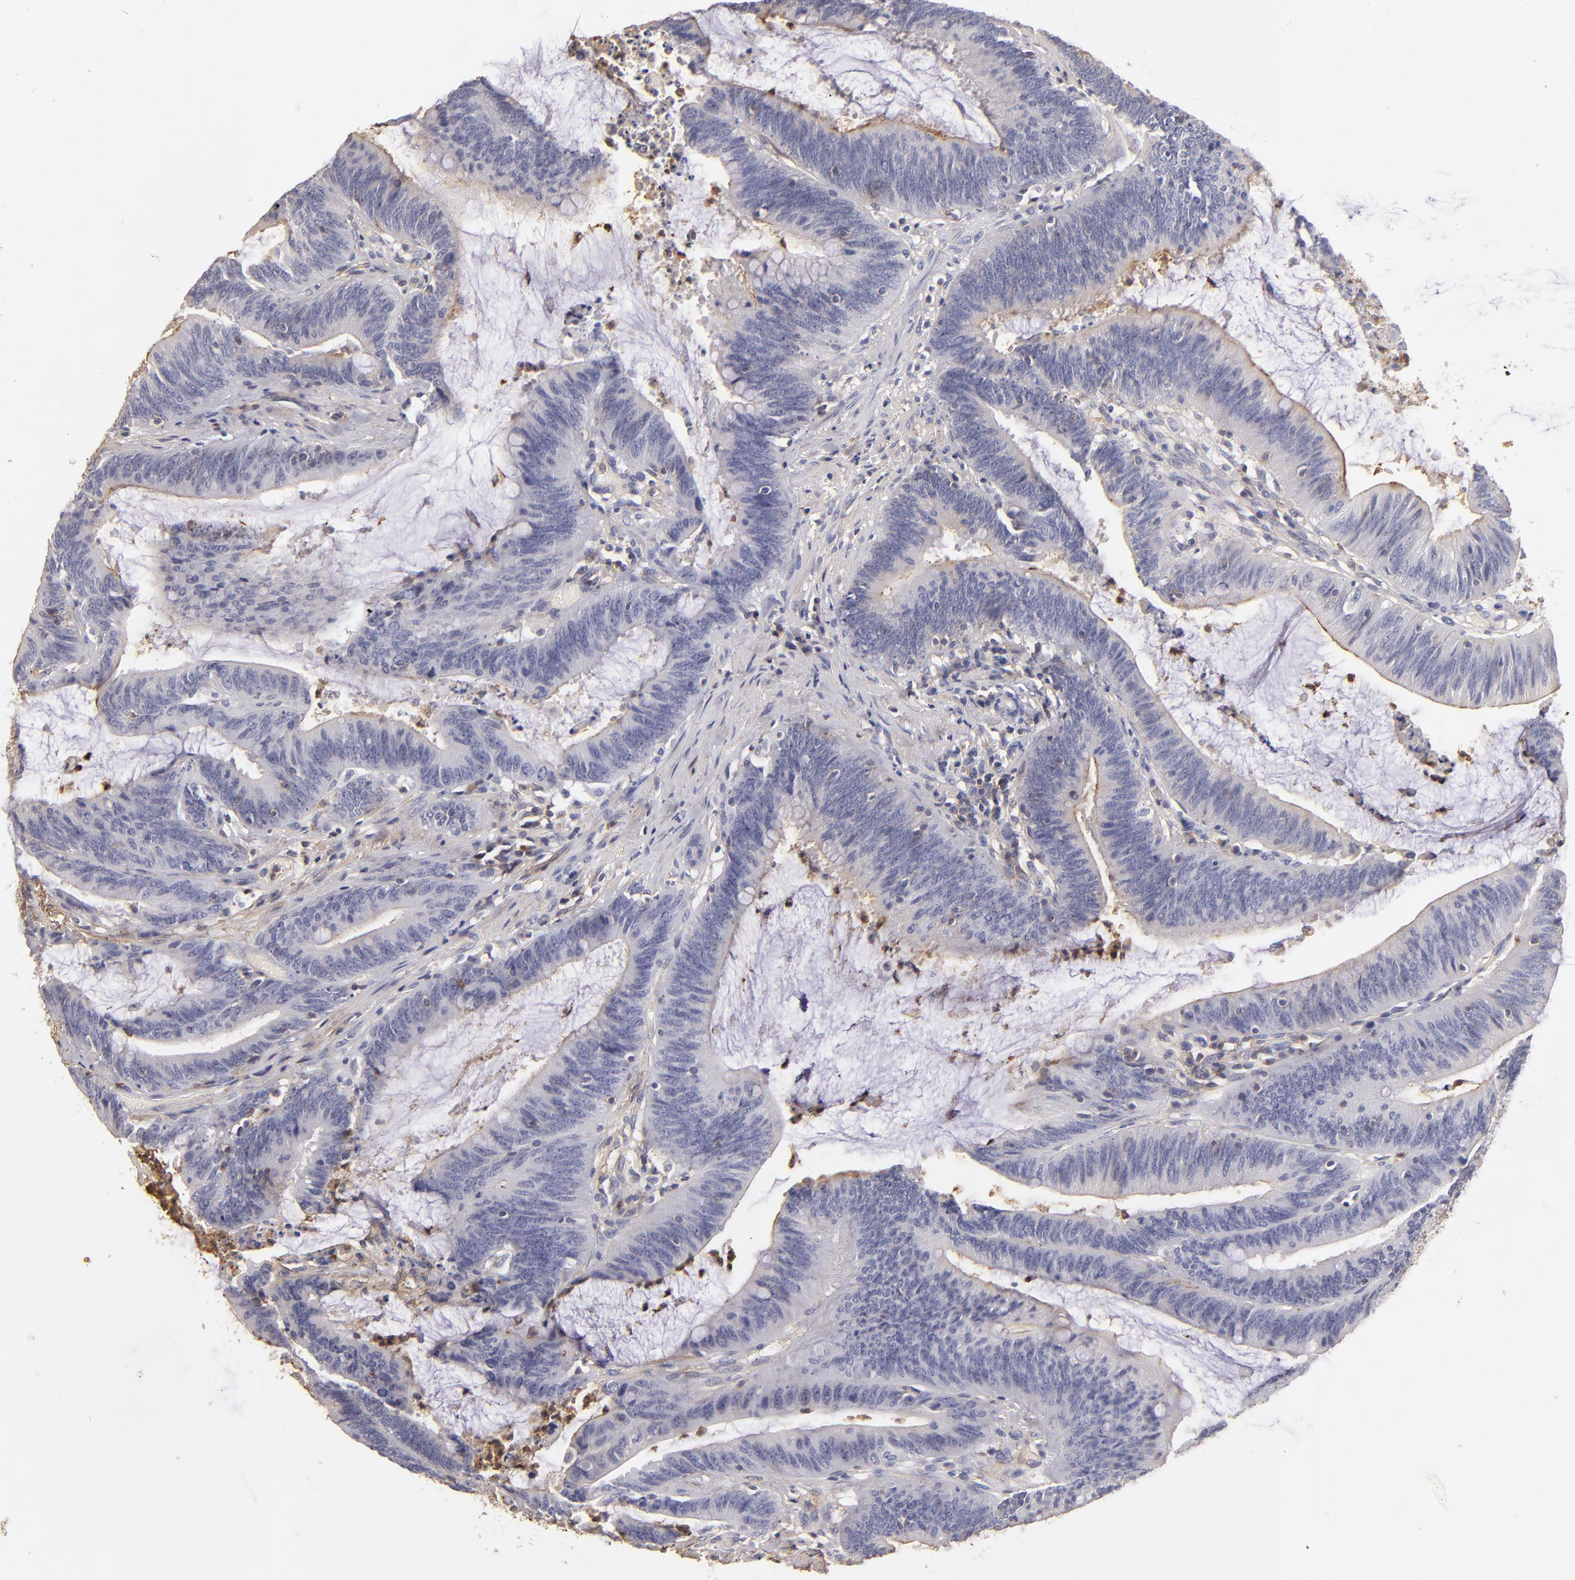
{"staining": {"intensity": "moderate", "quantity": "<25%", "location": "cytoplasmic/membranous"}, "tissue": "colorectal cancer", "cell_type": "Tumor cells", "image_type": "cancer", "snomed": [{"axis": "morphology", "description": "Adenocarcinoma, NOS"}, {"axis": "topography", "description": "Rectum"}], "caption": "Colorectal cancer (adenocarcinoma) stained for a protein (brown) demonstrates moderate cytoplasmic/membranous positive staining in about <25% of tumor cells.", "gene": "ABCB1", "patient": {"sex": "female", "age": 66}}